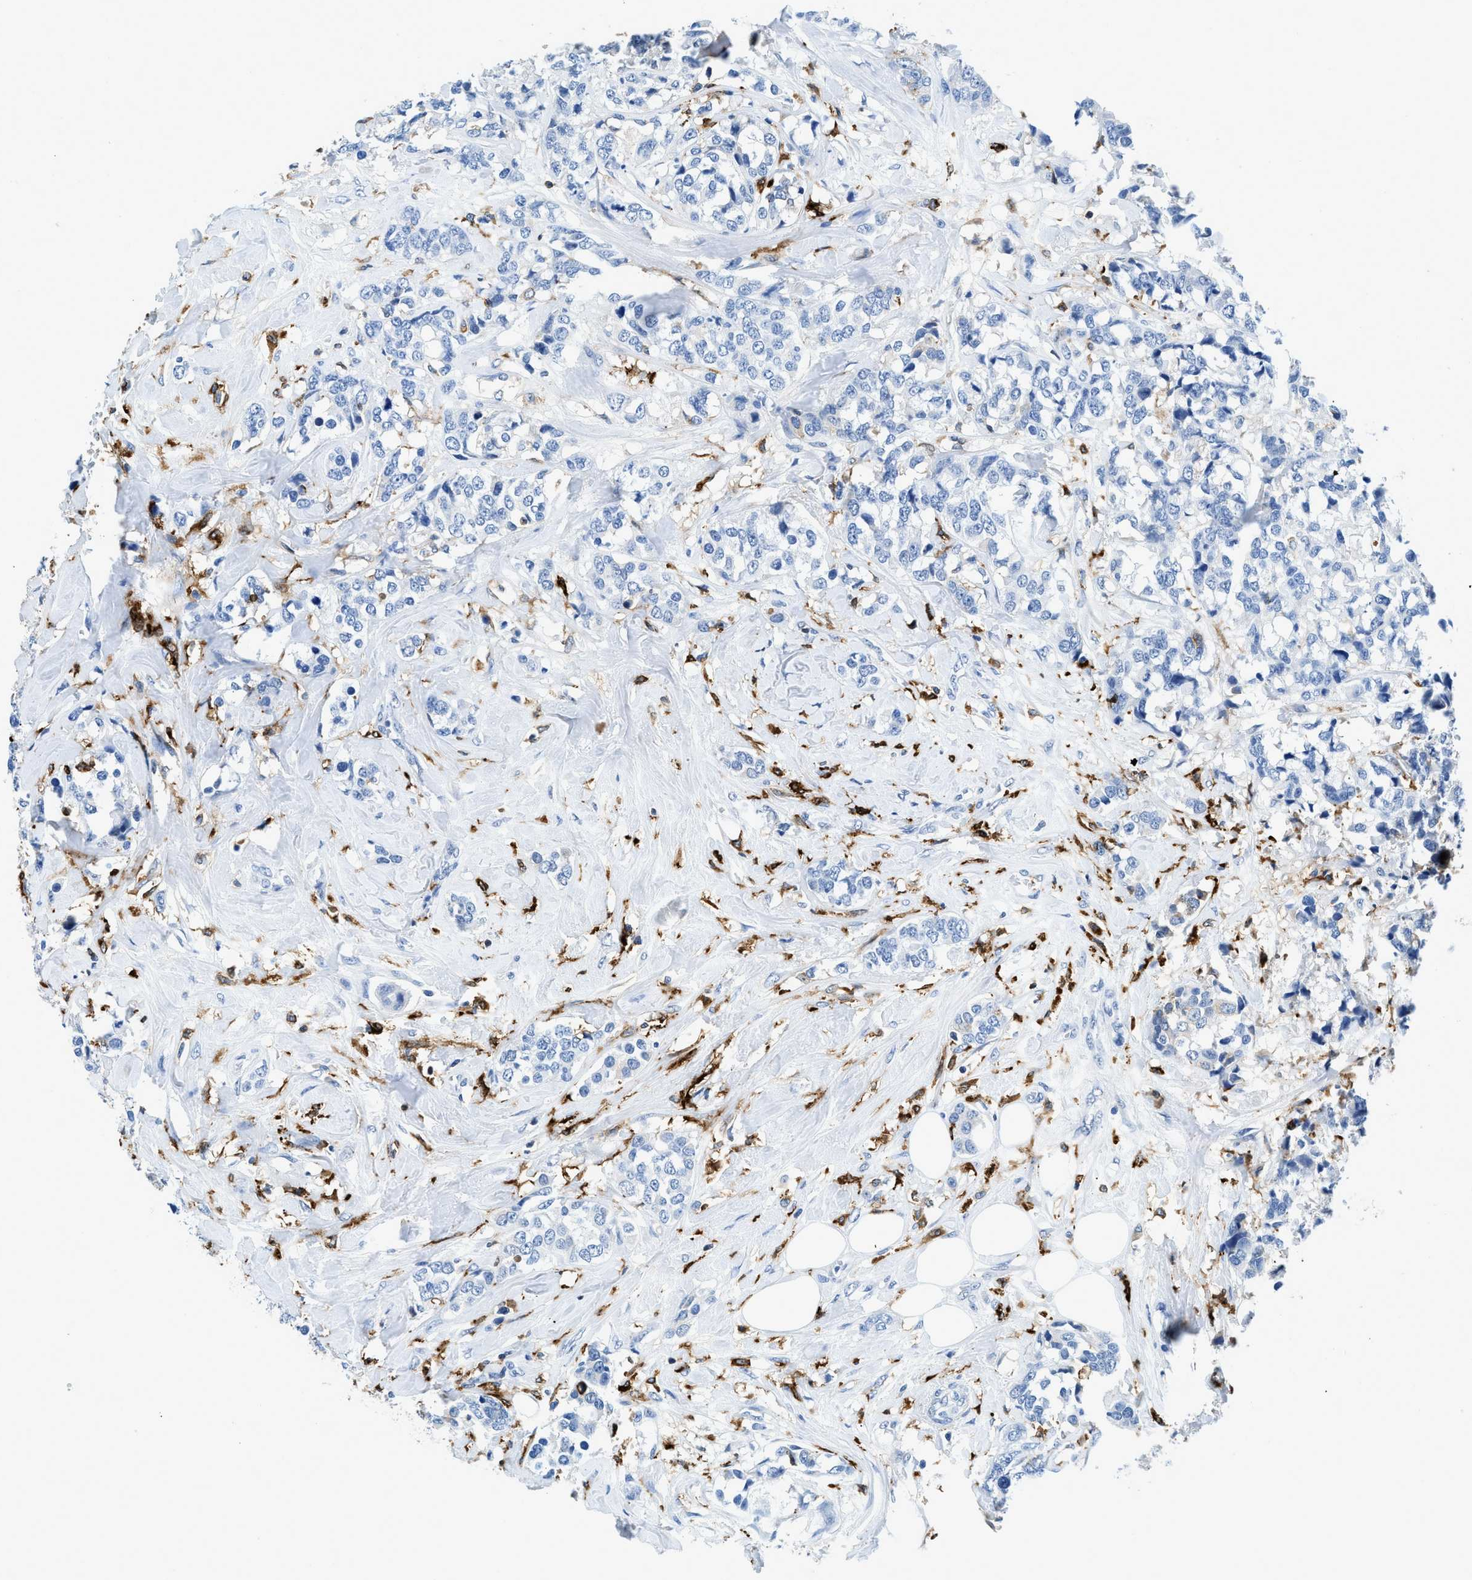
{"staining": {"intensity": "negative", "quantity": "none", "location": "none"}, "tissue": "breast cancer", "cell_type": "Tumor cells", "image_type": "cancer", "snomed": [{"axis": "morphology", "description": "Lobular carcinoma"}, {"axis": "topography", "description": "Breast"}], "caption": "This is a histopathology image of IHC staining of breast cancer (lobular carcinoma), which shows no staining in tumor cells. (Stains: DAB immunohistochemistry (IHC) with hematoxylin counter stain, Microscopy: brightfield microscopy at high magnification).", "gene": "CD226", "patient": {"sex": "female", "age": 59}}